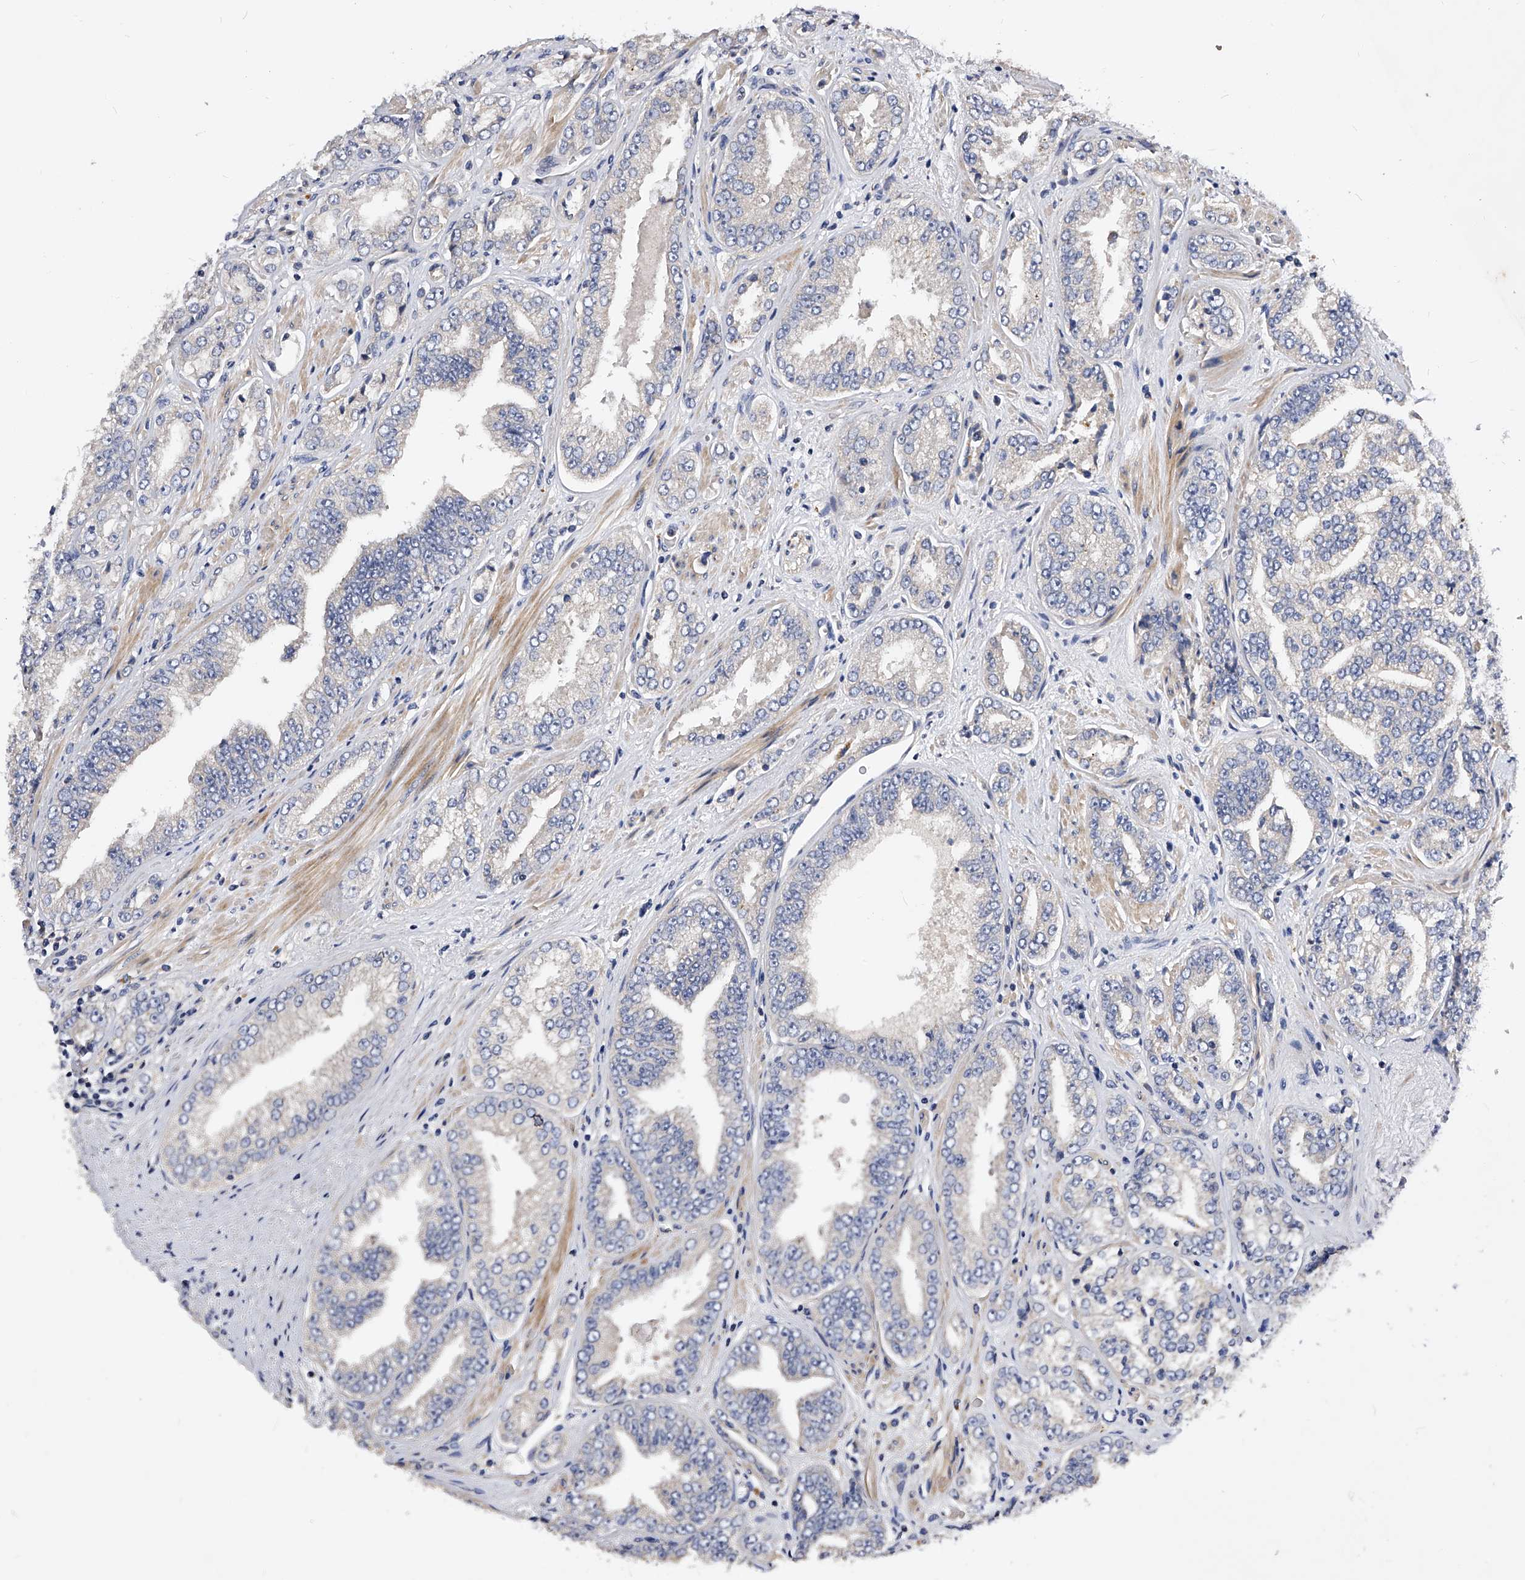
{"staining": {"intensity": "negative", "quantity": "none", "location": "none"}, "tissue": "prostate cancer", "cell_type": "Tumor cells", "image_type": "cancer", "snomed": [{"axis": "morphology", "description": "Adenocarcinoma, High grade"}, {"axis": "topography", "description": "Prostate"}], "caption": "Protein analysis of prostate cancer (adenocarcinoma (high-grade)) displays no significant positivity in tumor cells.", "gene": "ARL4C", "patient": {"sex": "male", "age": 71}}